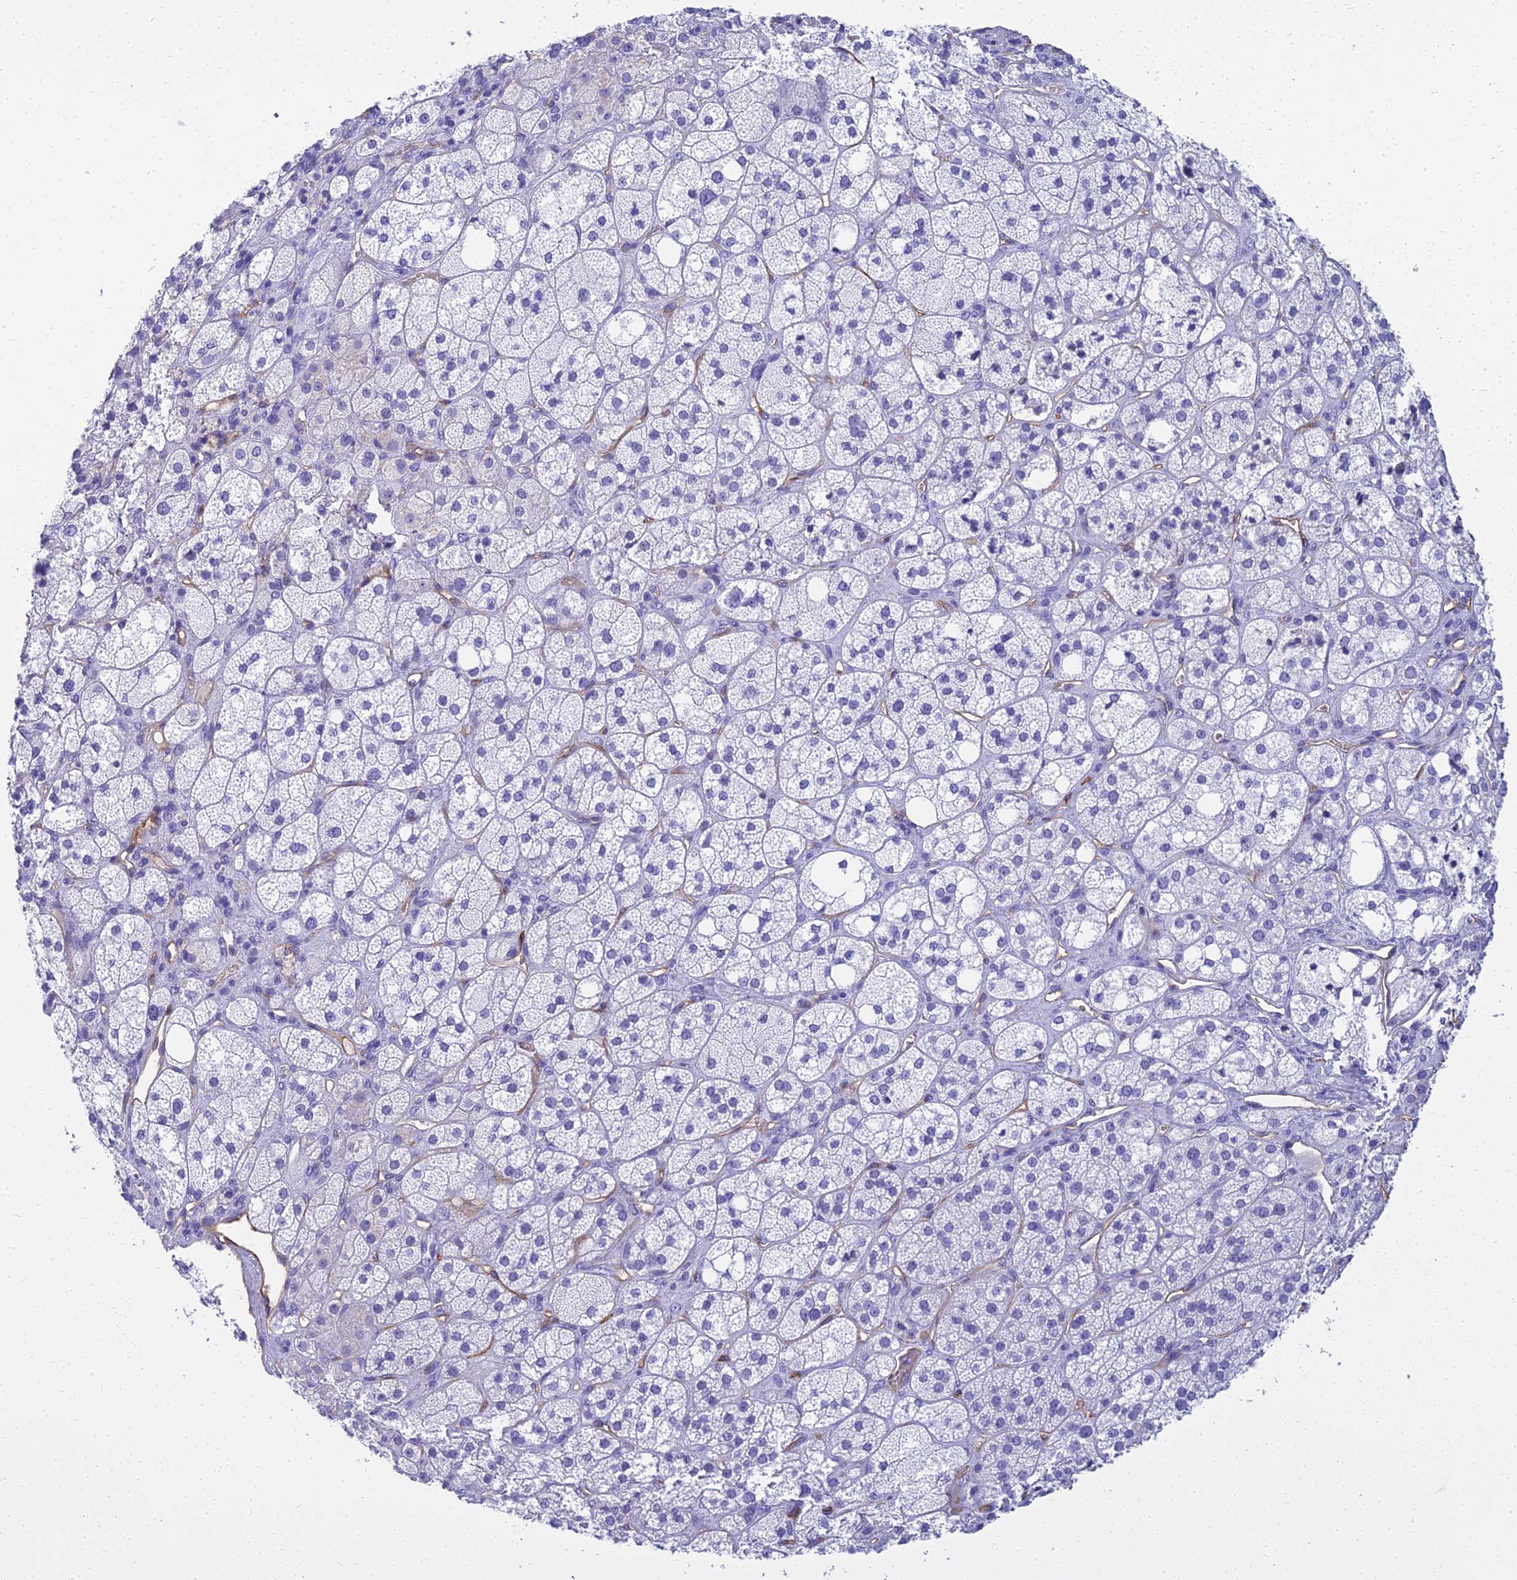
{"staining": {"intensity": "negative", "quantity": "none", "location": "none"}, "tissue": "adrenal gland", "cell_type": "Glandular cells", "image_type": "normal", "snomed": [{"axis": "morphology", "description": "Normal tissue, NOS"}, {"axis": "topography", "description": "Adrenal gland"}], "caption": "Adrenal gland stained for a protein using immunohistochemistry (IHC) shows no staining glandular cells.", "gene": "NINJ1", "patient": {"sex": "male", "age": 61}}